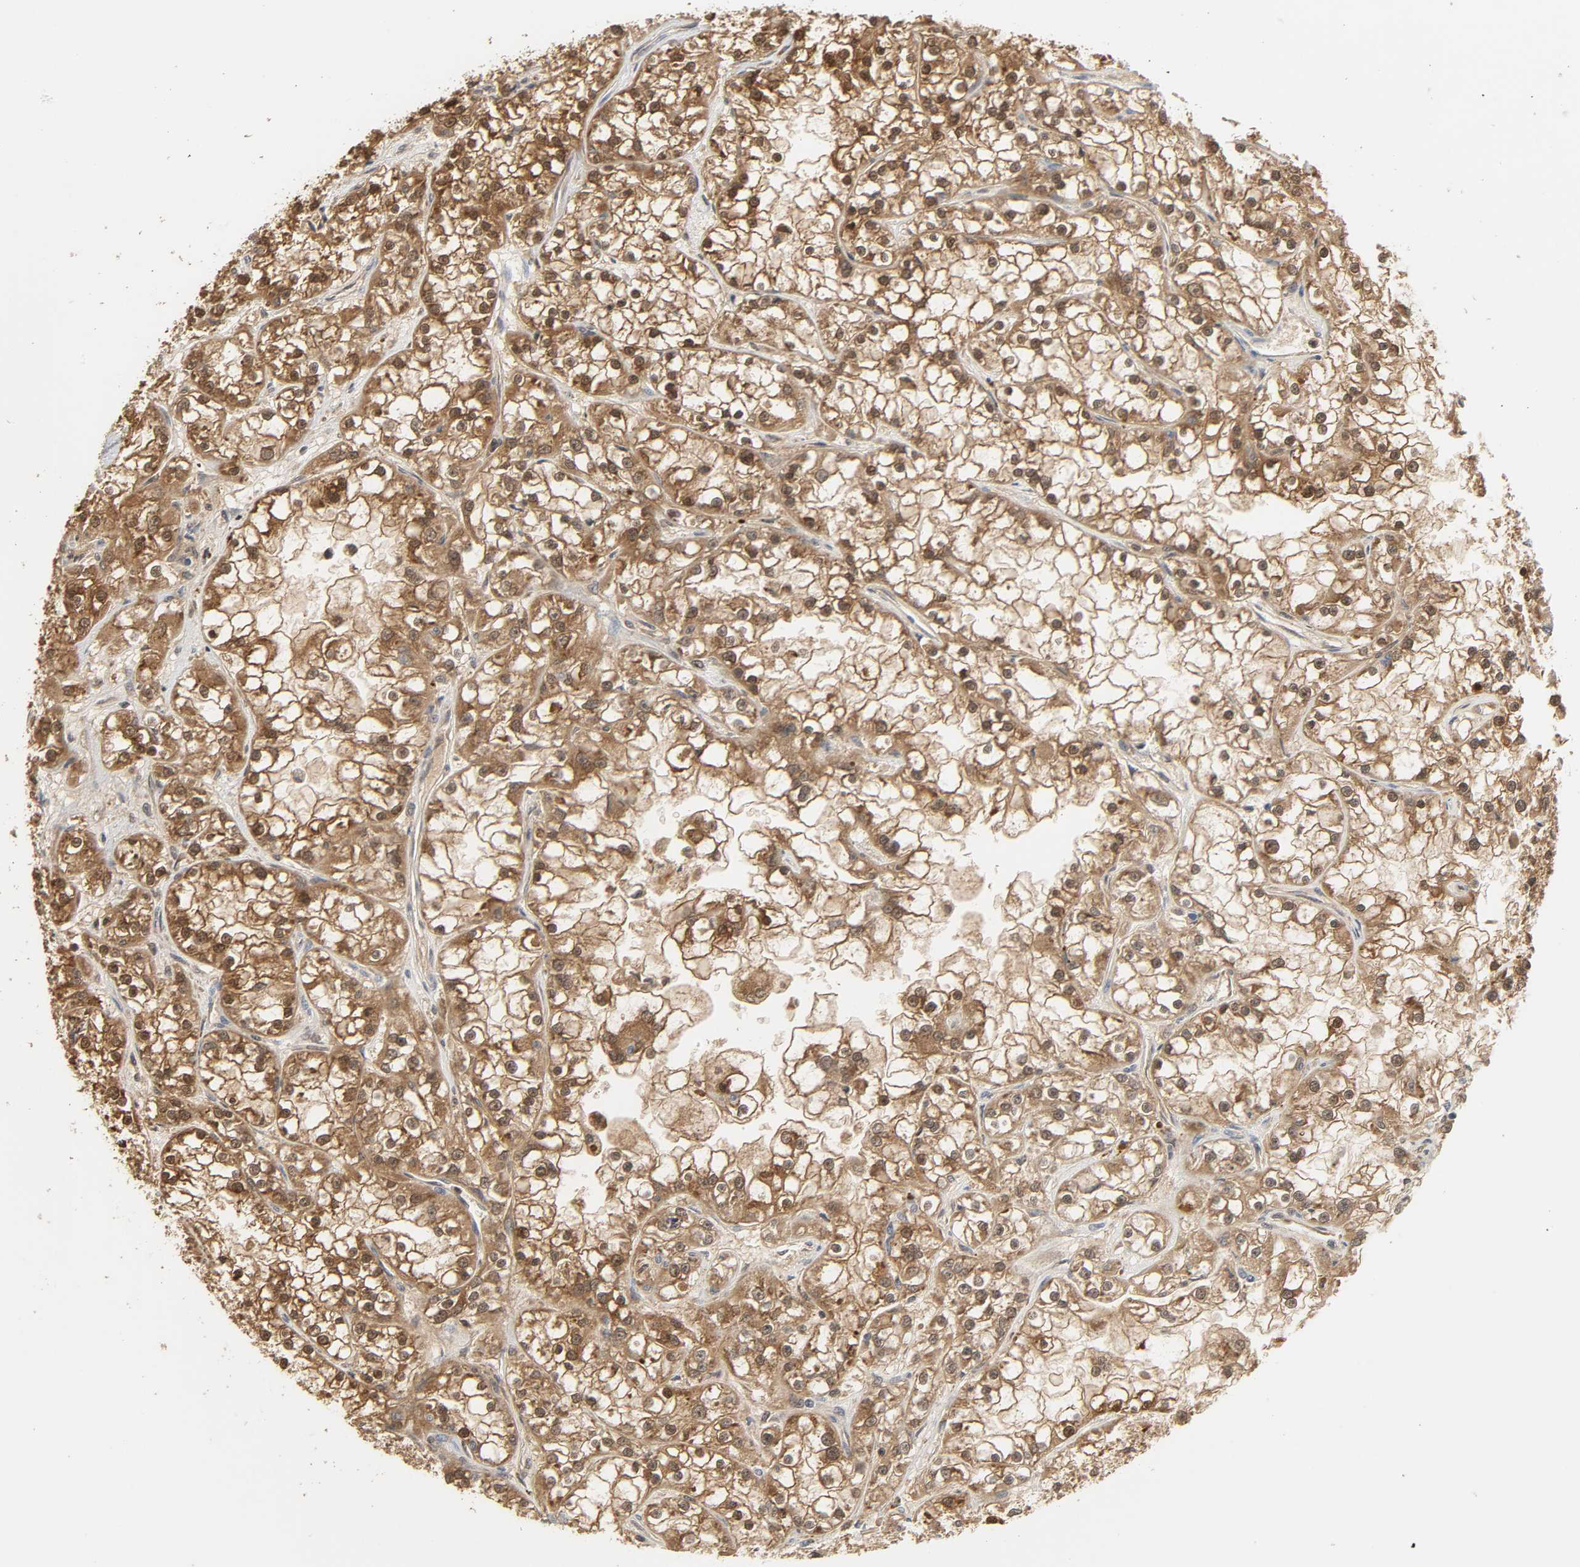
{"staining": {"intensity": "strong", "quantity": ">75%", "location": "cytoplasmic/membranous,nuclear"}, "tissue": "renal cancer", "cell_type": "Tumor cells", "image_type": "cancer", "snomed": [{"axis": "morphology", "description": "Adenocarcinoma, NOS"}, {"axis": "topography", "description": "Kidney"}], "caption": "High-magnification brightfield microscopy of renal adenocarcinoma stained with DAB (brown) and counterstained with hematoxylin (blue). tumor cells exhibit strong cytoplasmic/membranous and nuclear positivity is present in about>75% of cells.", "gene": "MIF", "patient": {"sex": "female", "age": 52}}